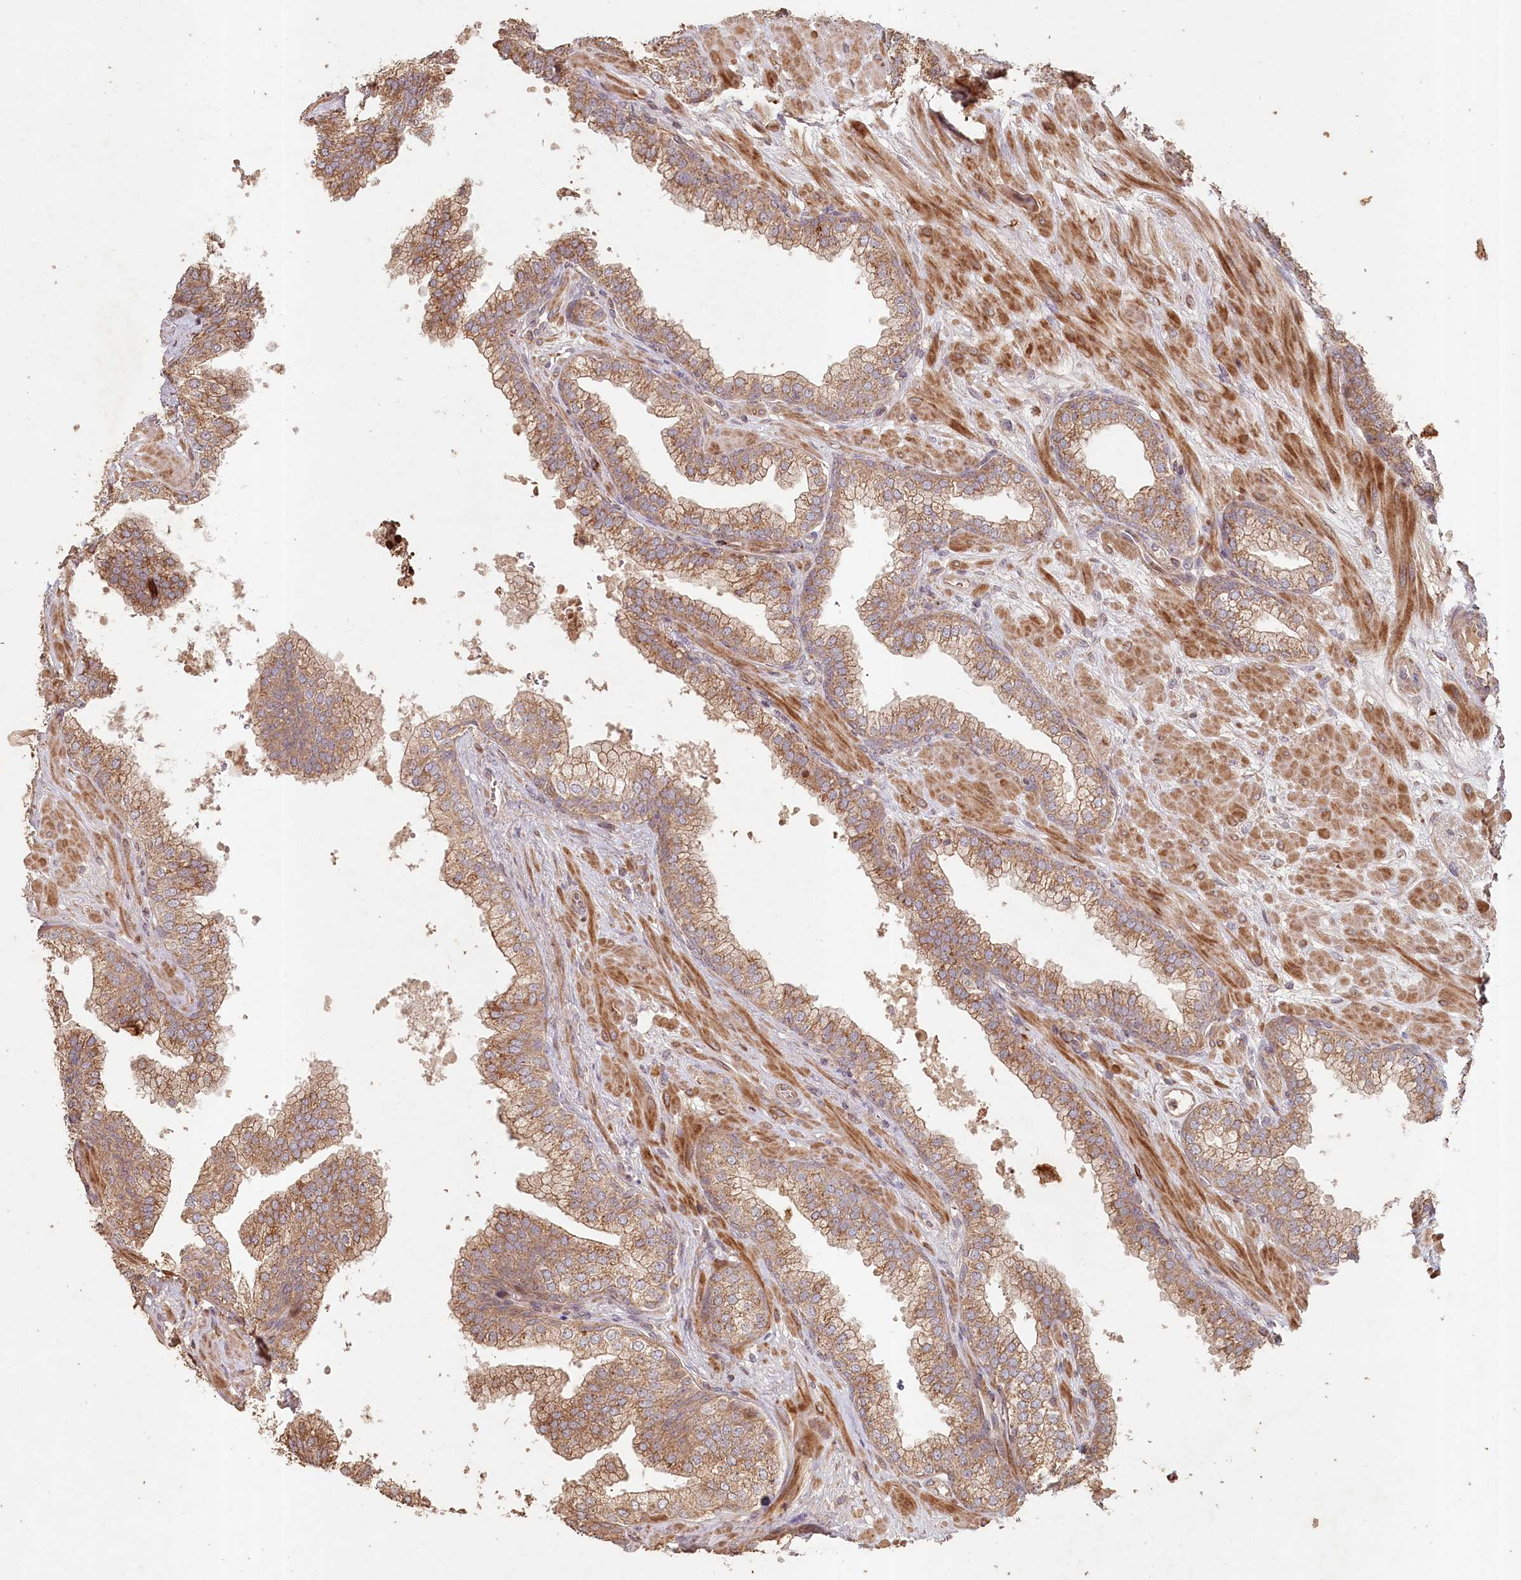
{"staining": {"intensity": "moderate", "quantity": ">75%", "location": "cytoplasmic/membranous"}, "tissue": "prostate", "cell_type": "Glandular cells", "image_type": "normal", "snomed": [{"axis": "morphology", "description": "Normal tissue, NOS"}, {"axis": "topography", "description": "Prostate"}], "caption": "The image displays a brown stain indicating the presence of a protein in the cytoplasmic/membranous of glandular cells in prostate. The protein is stained brown, and the nuclei are stained in blue (DAB IHC with brightfield microscopy, high magnification).", "gene": "HAL", "patient": {"sex": "male", "age": 60}}